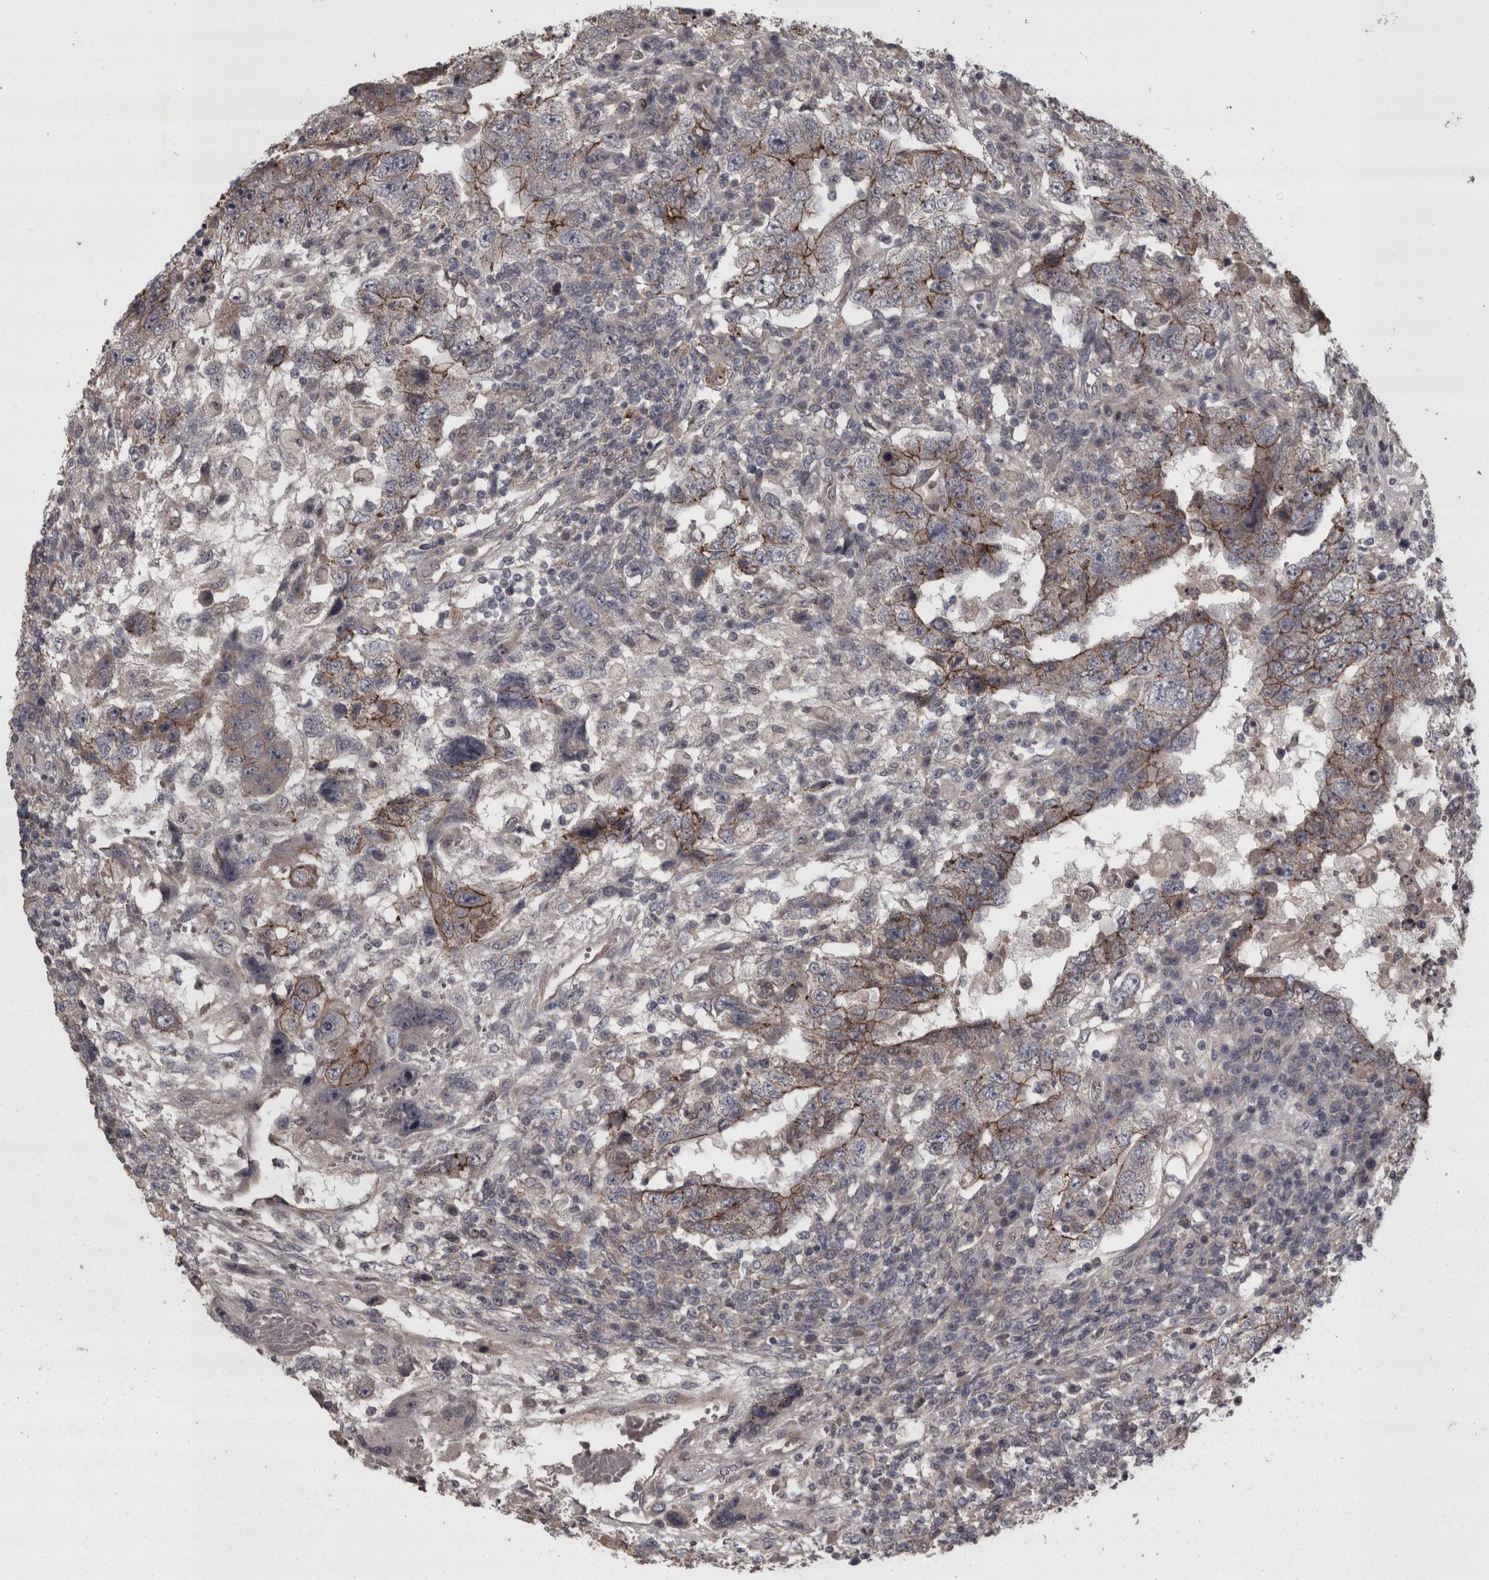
{"staining": {"intensity": "weak", "quantity": "25%-75%", "location": "cytoplasmic/membranous"}, "tissue": "testis cancer", "cell_type": "Tumor cells", "image_type": "cancer", "snomed": [{"axis": "morphology", "description": "Carcinoma, Embryonal, NOS"}, {"axis": "topography", "description": "Testis"}], "caption": "Immunohistochemical staining of testis cancer (embryonal carcinoma) shows weak cytoplasmic/membranous protein staining in approximately 25%-75% of tumor cells. Ihc stains the protein of interest in brown and the nuclei are stained blue.", "gene": "PCDH17", "patient": {"sex": "male", "age": 26}}